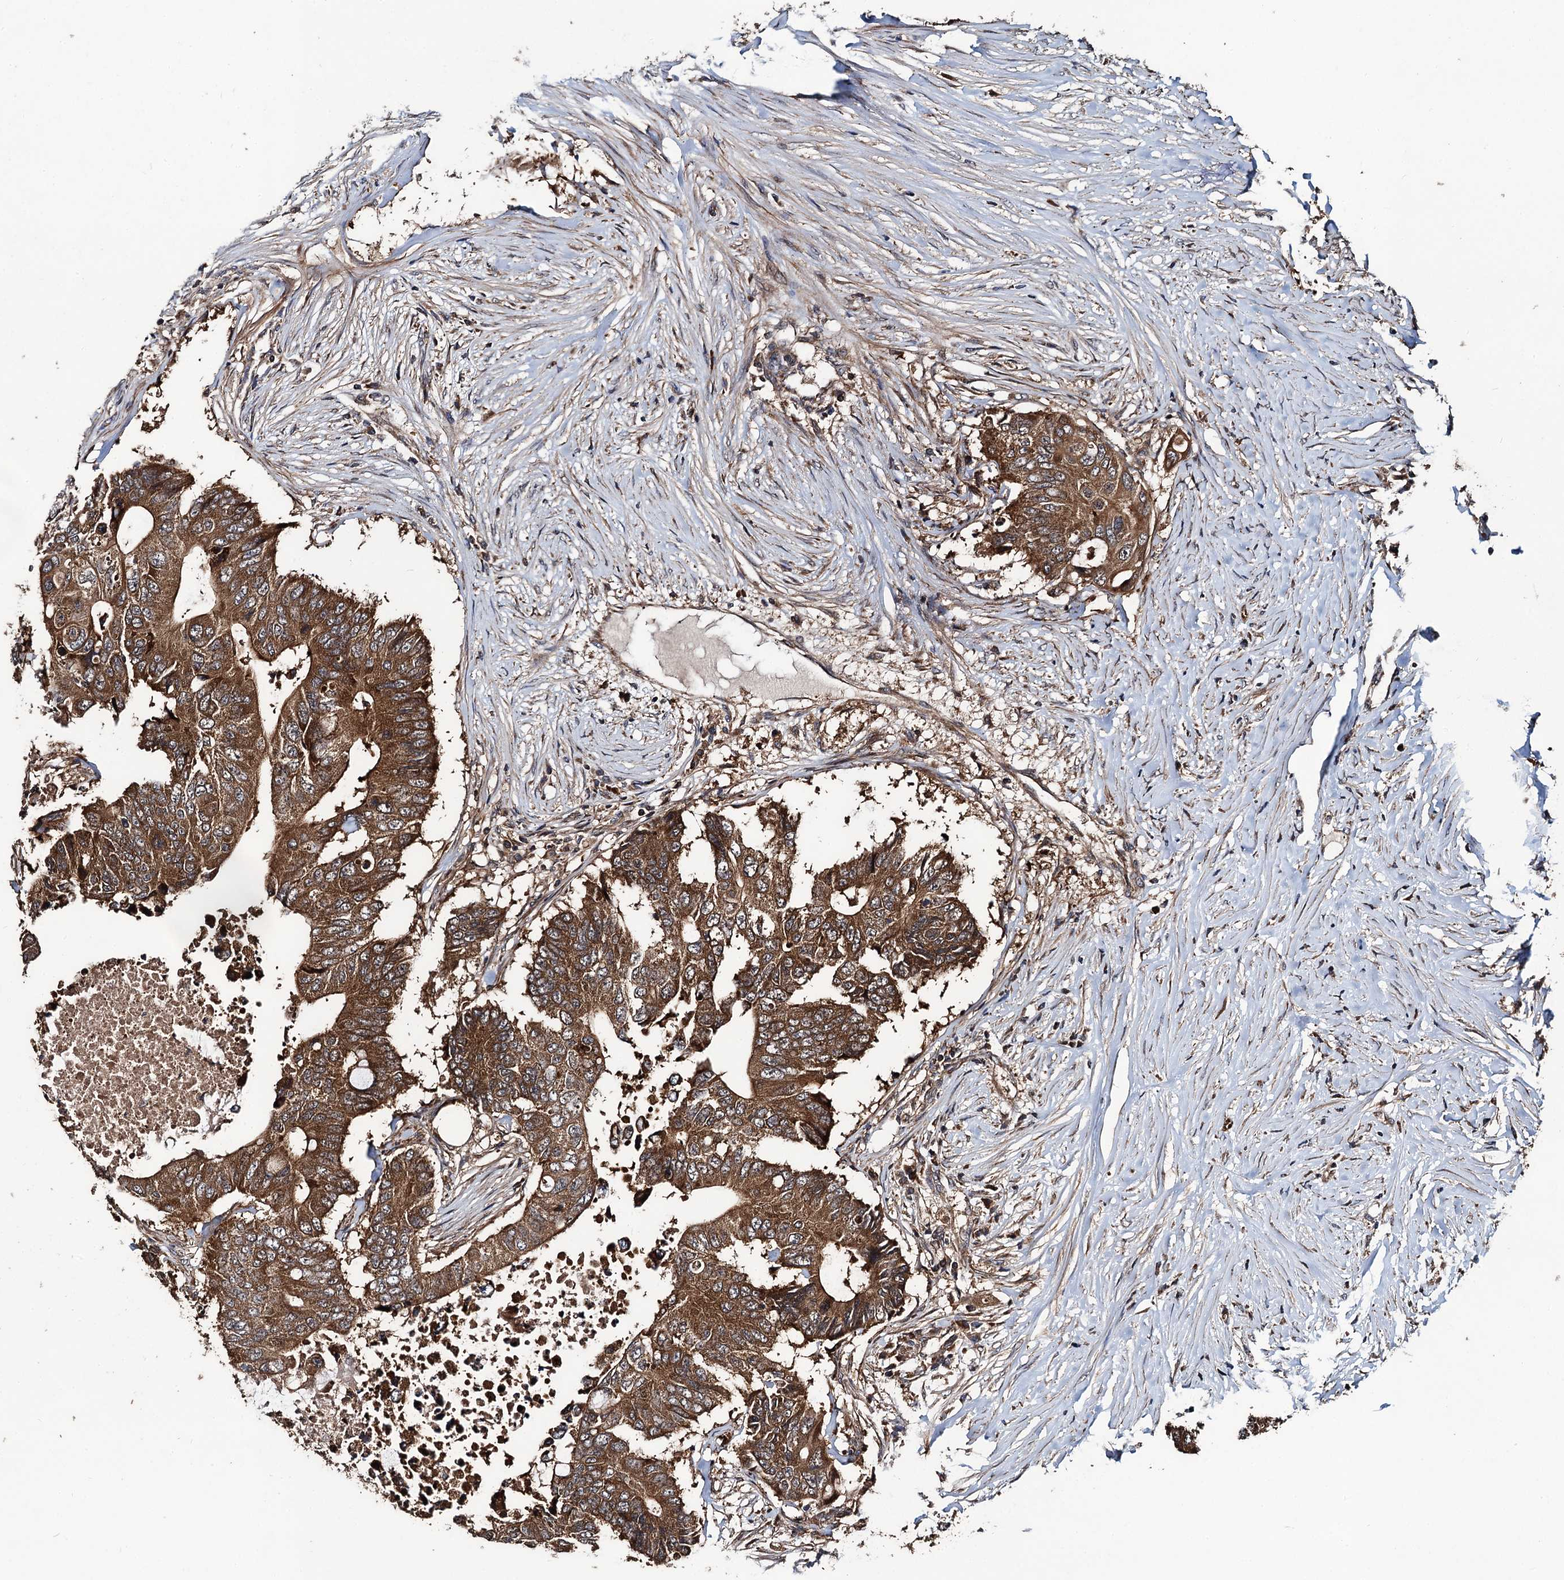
{"staining": {"intensity": "strong", "quantity": ">75%", "location": "cytoplasmic/membranous"}, "tissue": "colorectal cancer", "cell_type": "Tumor cells", "image_type": "cancer", "snomed": [{"axis": "morphology", "description": "Adenocarcinoma, NOS"}, {"axis": "topography", "description": "Colon"}], "caption": "A micrograph of human adenocarcinoma (colorectal) stained for a protein demonstrates strong cytoplasmic/membranous brown staining in tumor cells.", "gene": "NEK1", "patient": {"sex": "male", "age": 71}}